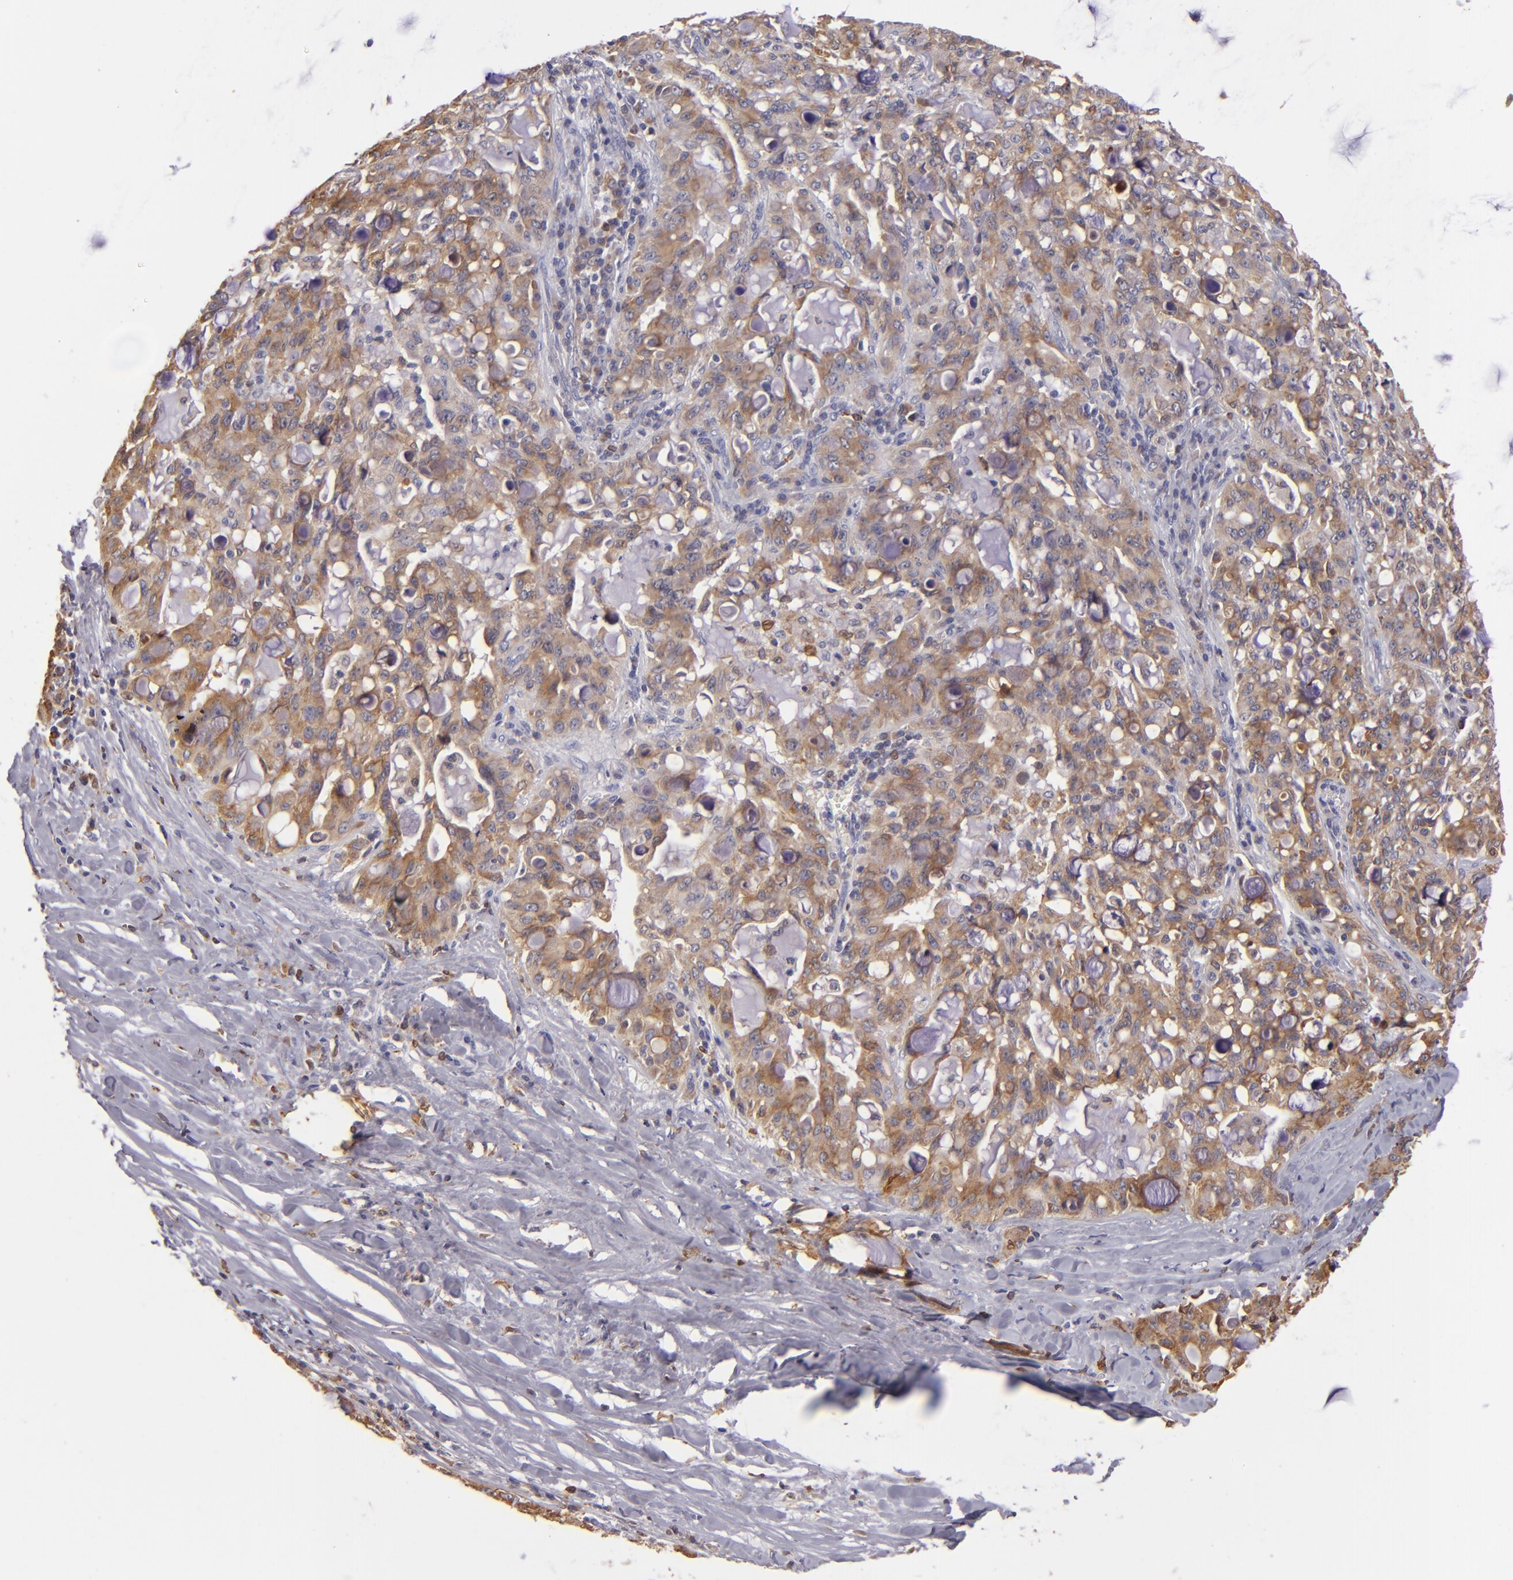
{"staining": {"intensity": "moderate", "quantity": "25%-75%", "location": "cytoplasmic/membranous"}, "tissue": "lung cancer", "cell_type": "Tumor cells", "image_type": "cancer", "snomed": [{"axis": "morphology", "description": "Adenocarcinoma, NOS"}, {"axis": "topography", "description": "Lung"}], "caption": "Immunohistochemical staining of lung cancer (adenocarcinoma) displays medium levels of moderate cytoplasmic/membranous protein staining in approximately 25%-75% of tumor cells.", "gene": "CD74", "patient": {"sex": "female", "age": 44}}